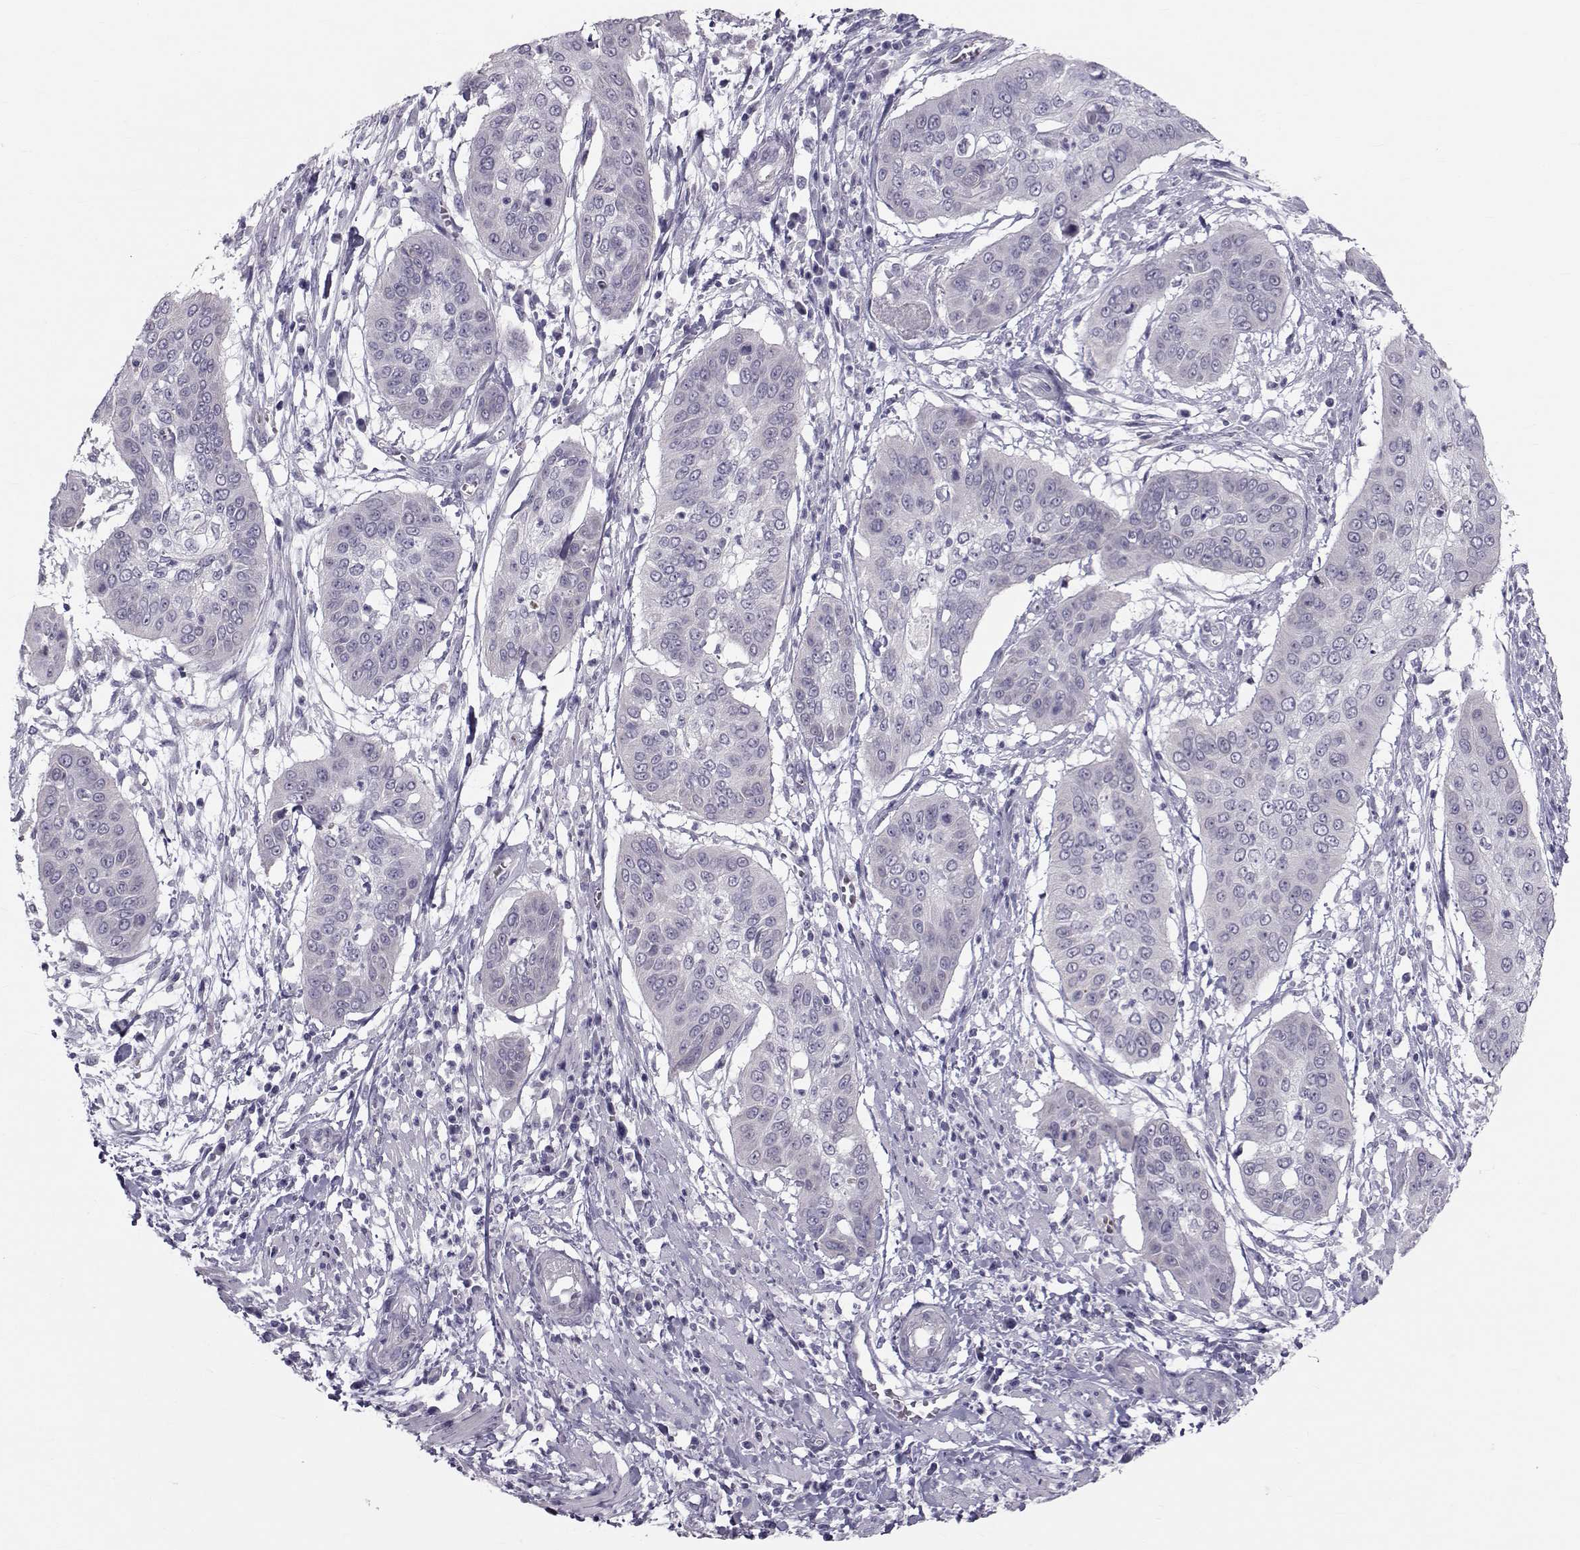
{"staining": {"intensity": "negative", "quantity": "none", "location": "none"}, "tissue": "cervical cancer", "cell_type": "Tumor cells", "image_type": "cancer", "snomed": [{"axis": "morphology", "description": "Squamous cell carcinoma, NOS"}, {"axis": "topography", "description": "Cervix"}], "caption": "IHC of human cervical squamous cell carcinoma reveals no staining in tumor cells.", "gene": "GARIN3", "patient": {"sex": "female", "age": 39}}